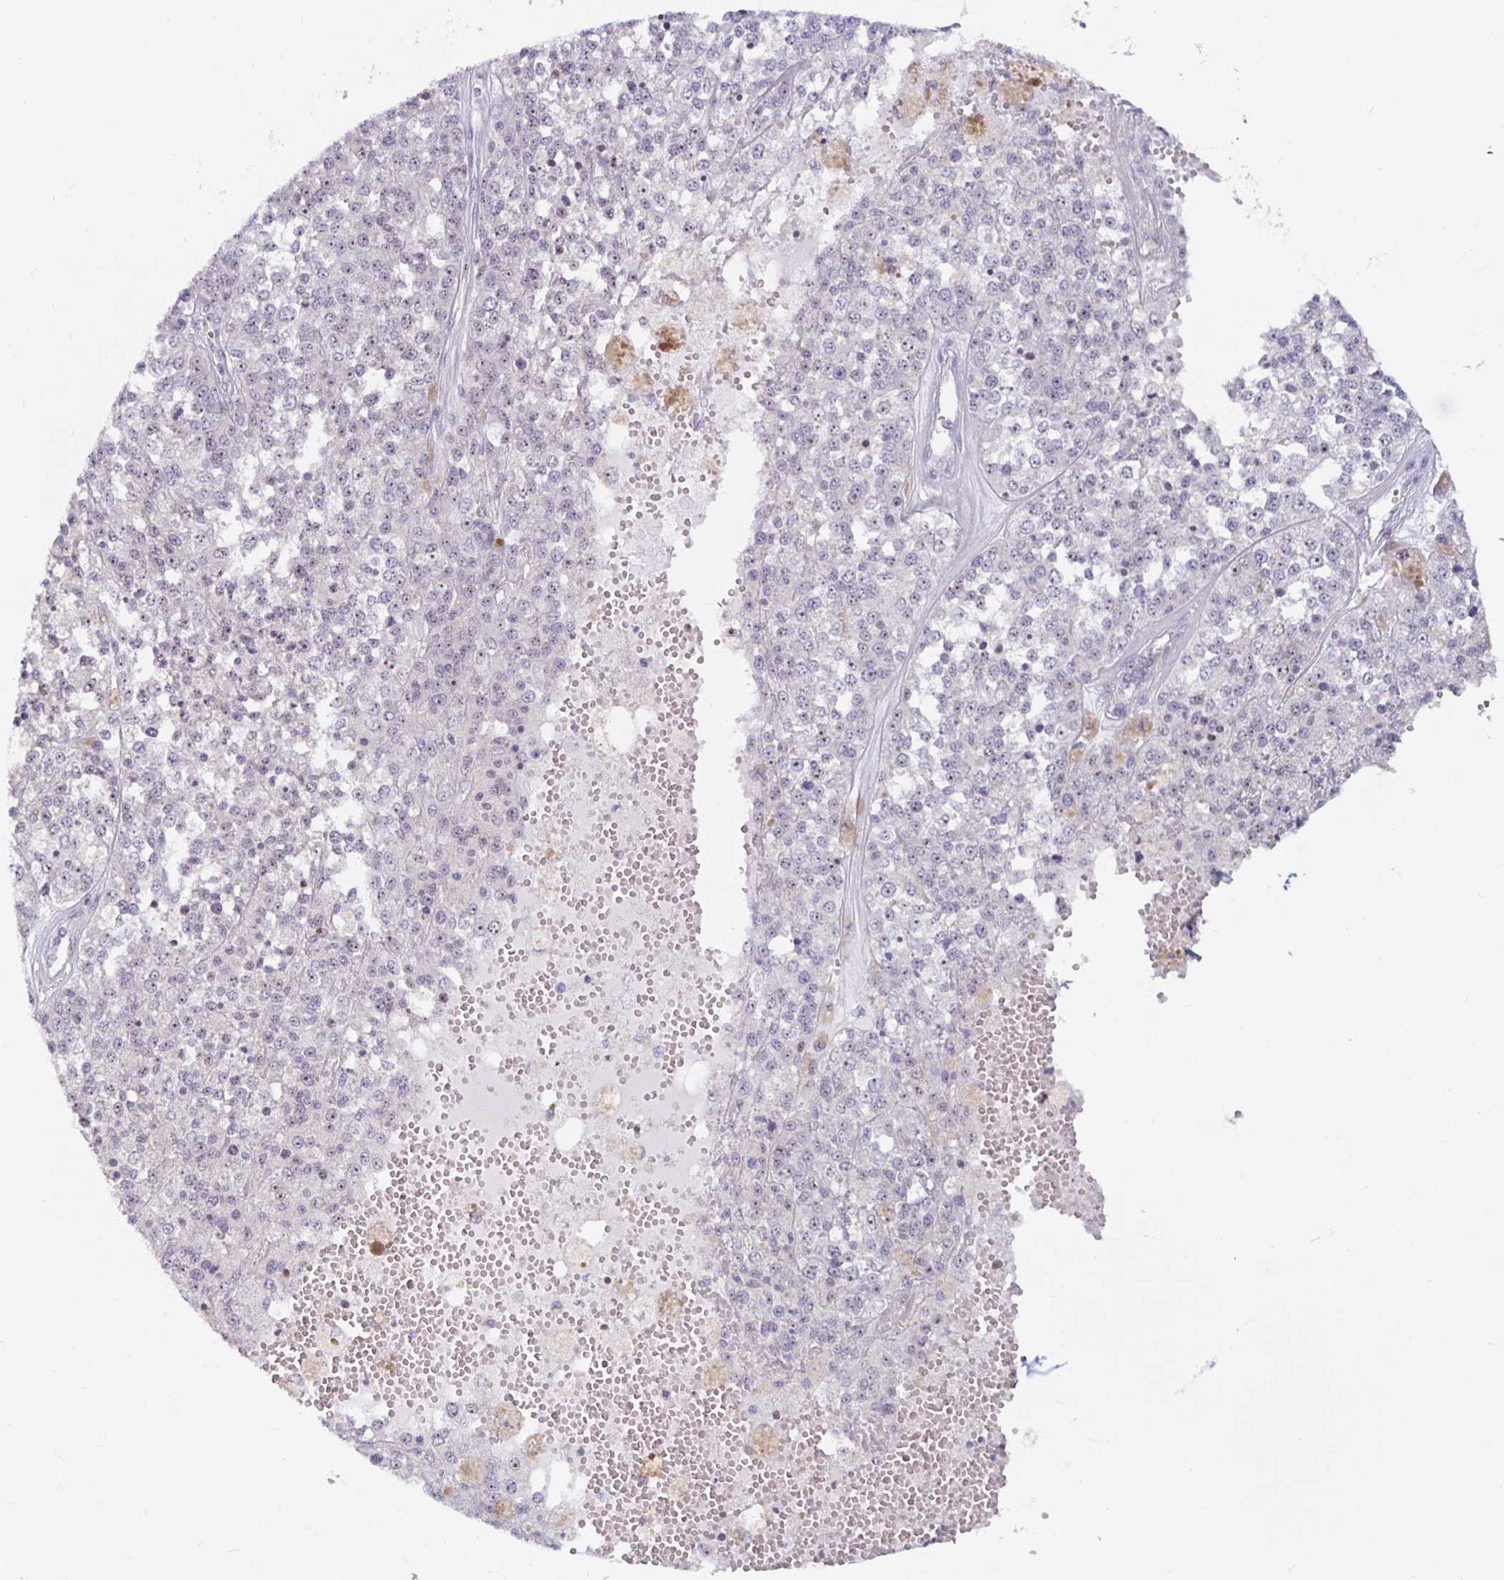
{"staining": {"intensity": "negative", "quantity": "none", "location": "none"}, "tissue": "melanoma", "cell_type": "Tumor cells", "image_type": "cancer", "snomed": [{"axis": "morphology", "description": "Malignant melanoma, Metastatic site"}, {"axis": "topography", "description": "Lymph node"}], "caption": "Image shows no significant protein positivity in tumor cells of malignant melanoma (metastatic site). (DAB (3,3'-diaminobenzidine) immunohistochemistry with hematoxylin counter stain).", "gene": "NUP85", "patient": {"sex": "female", "age": 64}}